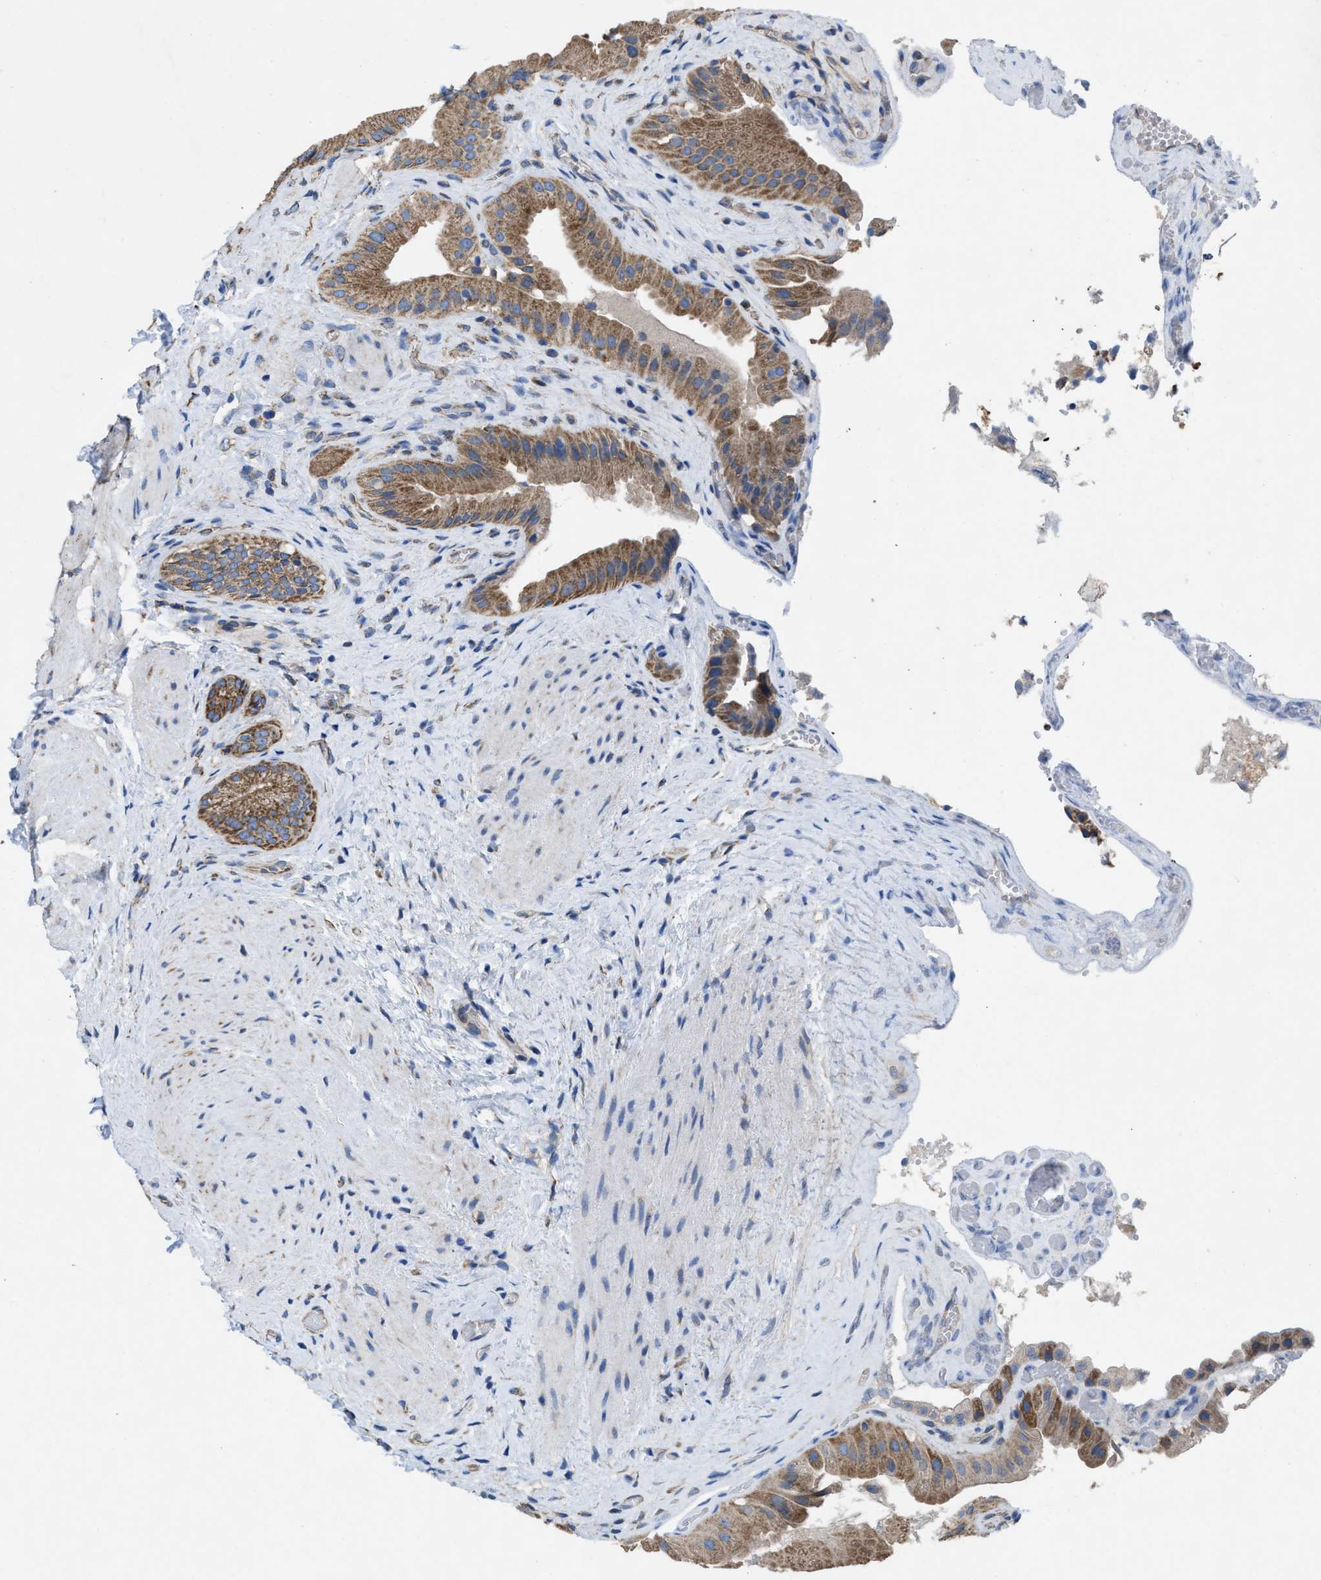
{"staining": {"intensity": "moderate", "quantity": ">75%", "location": "cytoplasmic/membranous"}, "tissue": "gallbladder", "cell_type": "Glandular cells", "image_type": "normal", "snomed": [{"axis": "morphology", "description": "Normal tissue, NOS"}, {"axis": "topography", "description": "Gallbladder"}], "caption": "DAB immunohistochemical staining of benign gallbladder reveals moderate cytoplasmic/membranous protein staining in approximately >75% of glandular cells. The staining was performed using DAB, with brown indicating positive protein expression. Nuclei are stained blue with hematoxylin.", "gene": "DOLPP1", "patient": {"sex": "male", "age": 49}}